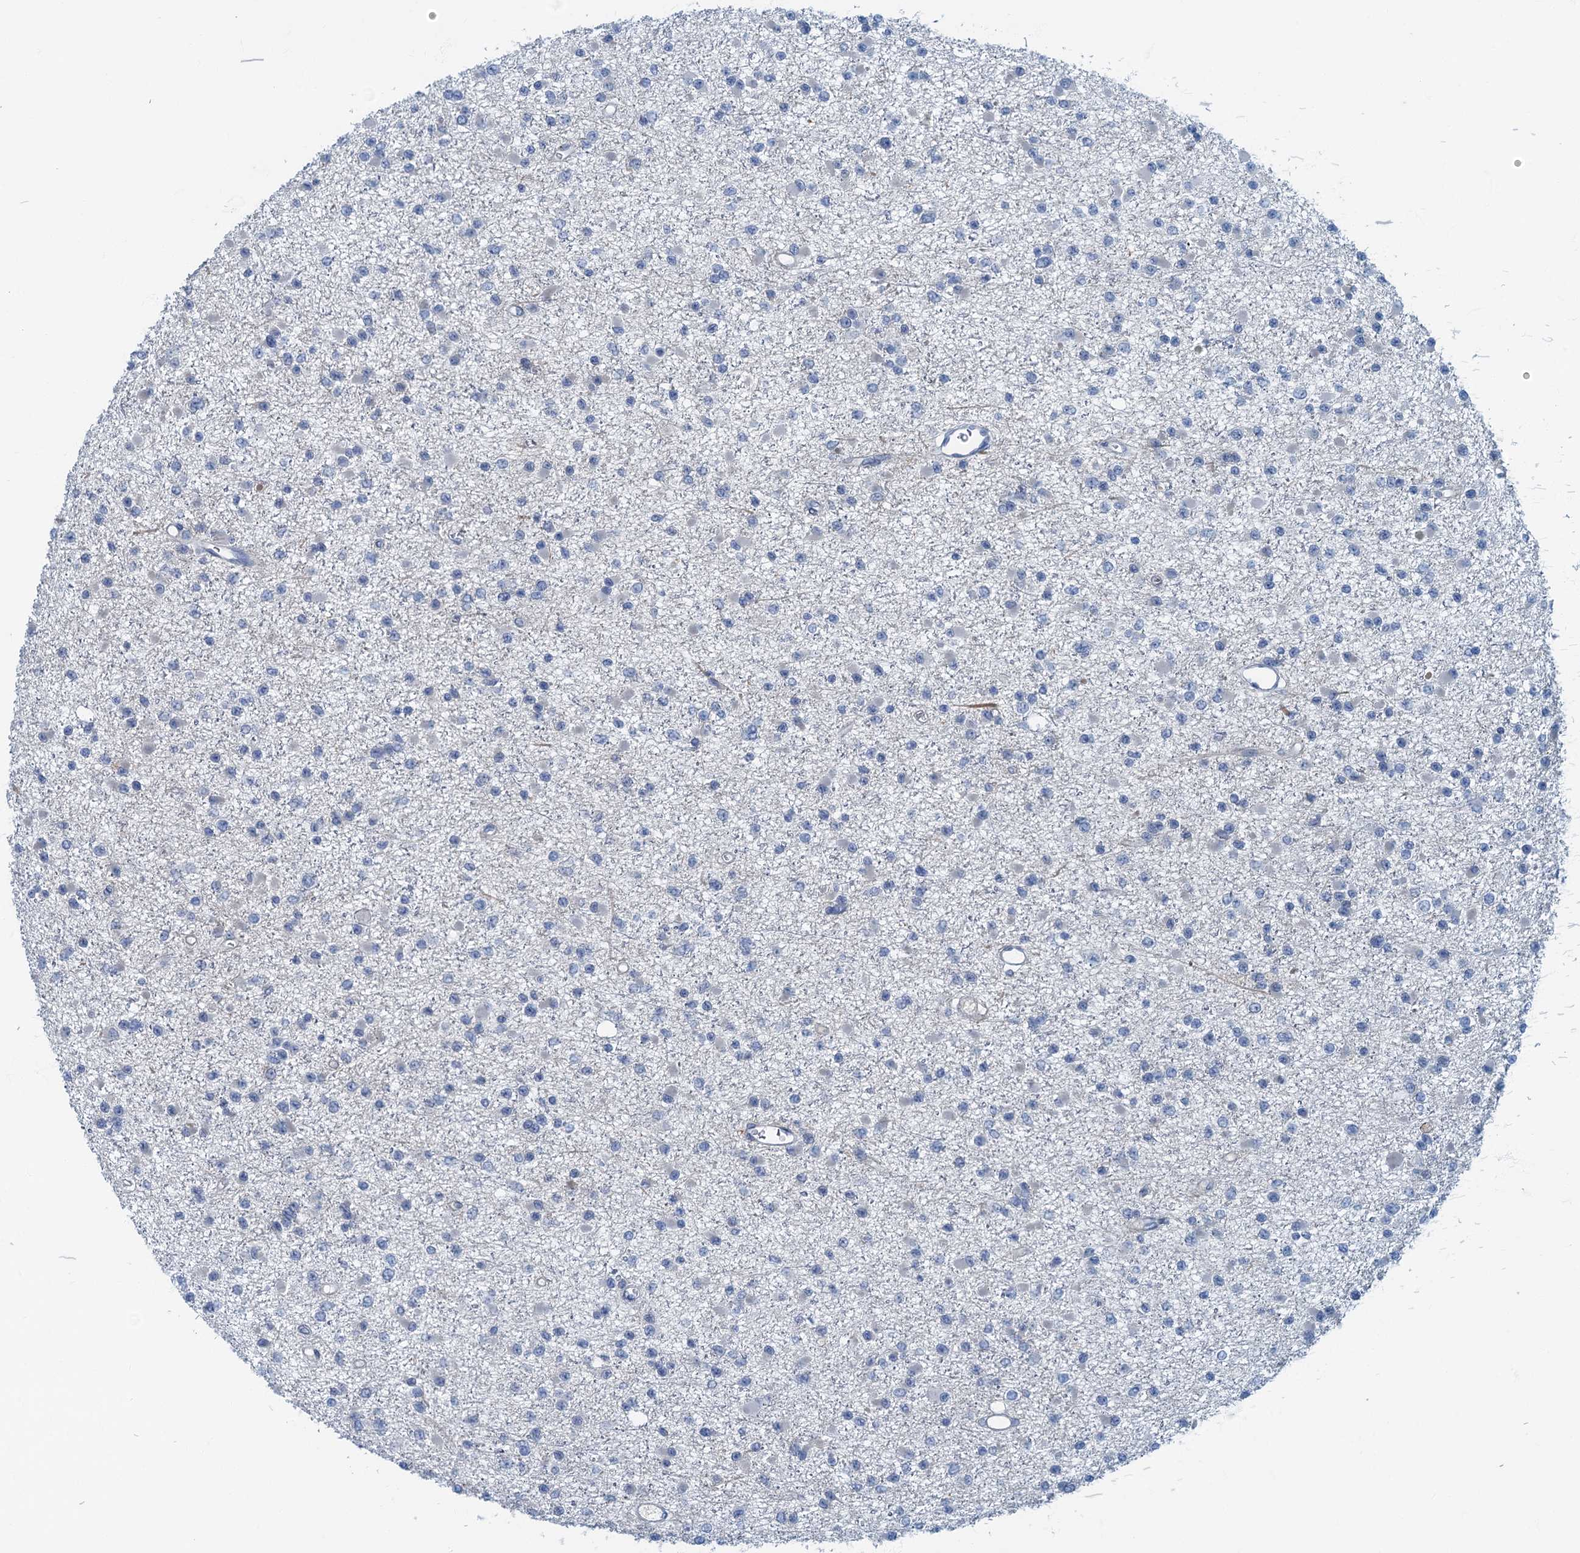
{"staining": {"intensity": "negative", "quantity": "none", "location": "none"}, "tissue": "glioma", "cell_type": "Tumor cells", "image_type": "cancer", "snomed": [{"axis": "morphology", "description": "Glioma, malignant, Low grade"}, {"axis": "topography", "description": "Brain"}], "caption": "Immunohistochemistry histopathology image of neoplastic tissue: human malignant glioma (low-grade) stained with DAB shows no significant protein positivity in tumor cells.", "gene": "ANKDD1A", "patient": {"sex": "female", "age": 22}}